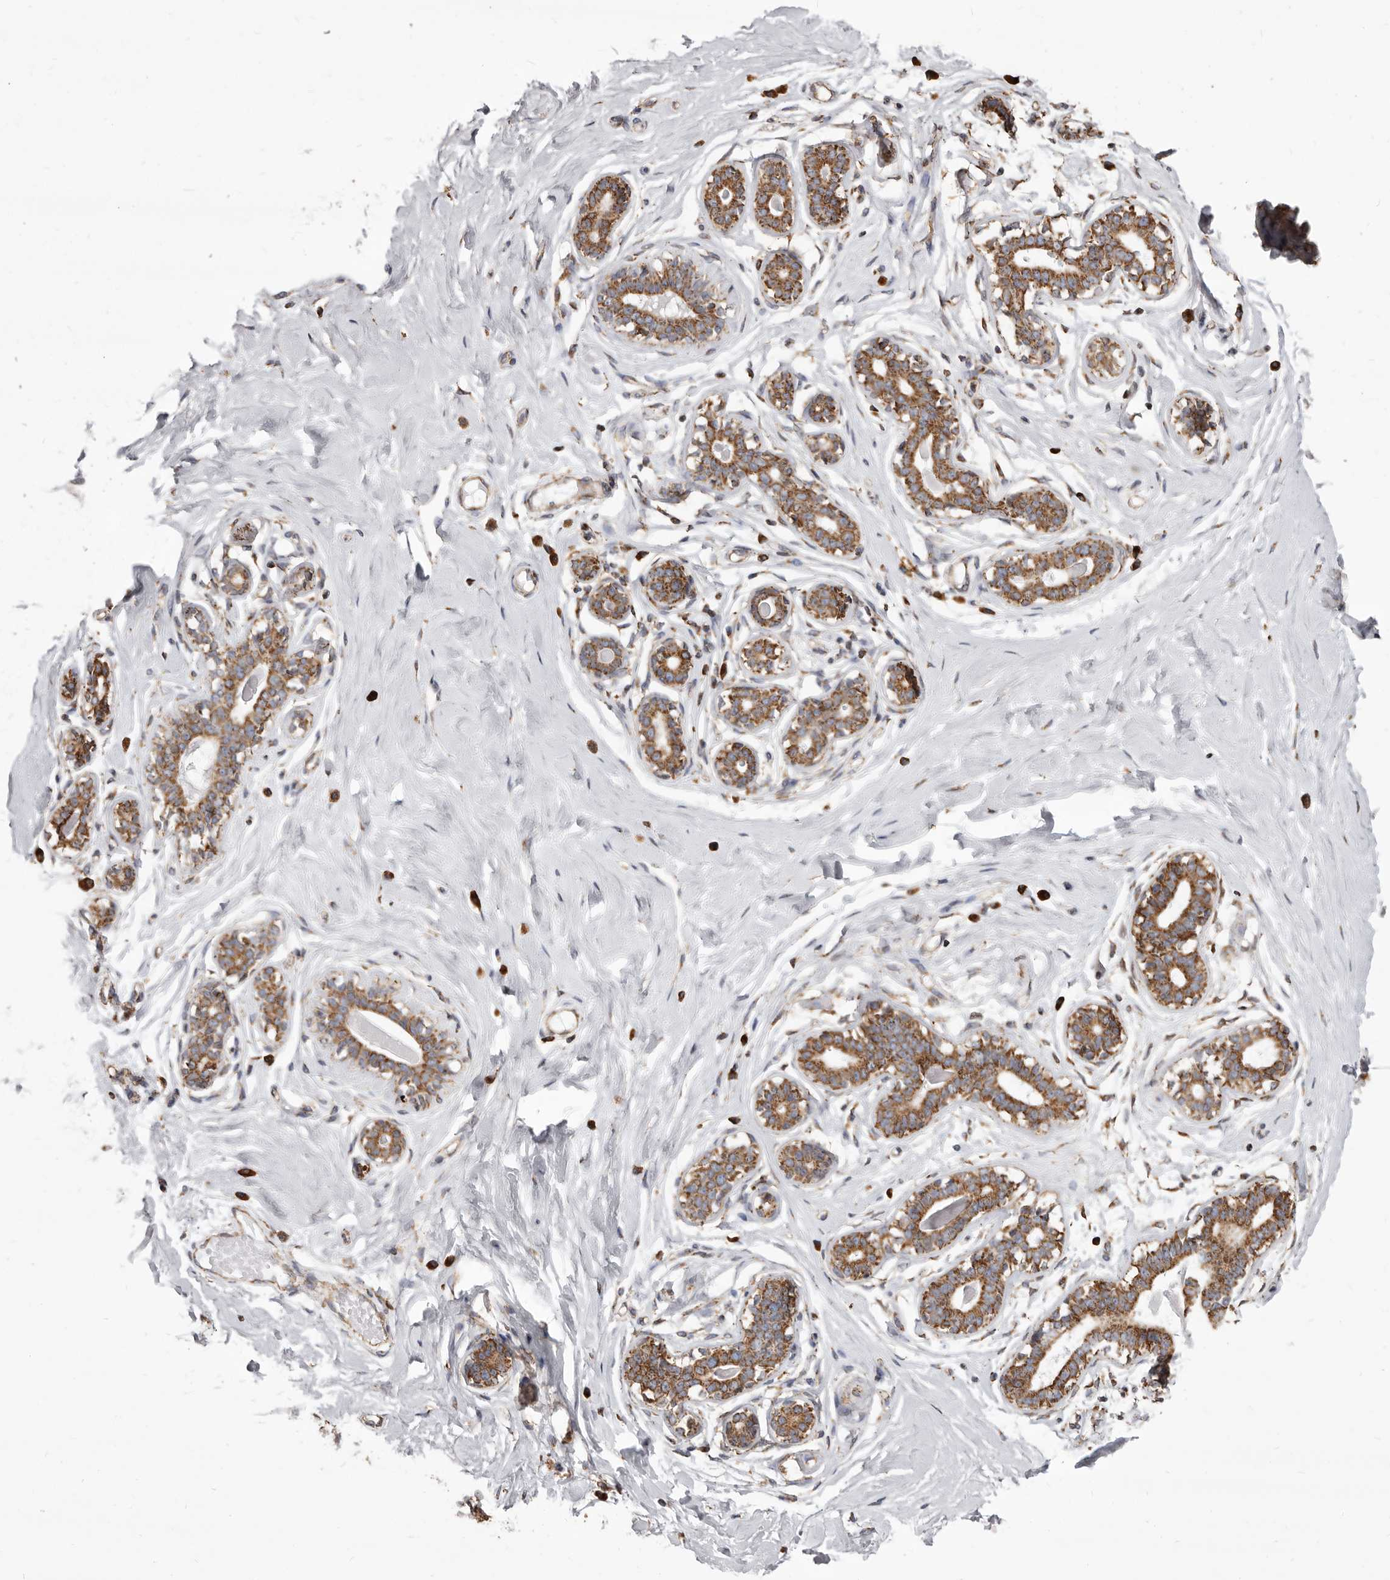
{"staining": {"intensity": "moderate", "quantity": ">75%", "location": "cytoplasmic/membranous"}, "tissue": "breast", "cell_type": "Adipocytes", "image_type": "normal", "snomed": [{"axis": "morphology", "description": "Normal tissue, NOS"}, {"axis": "morphology", "description": "Adenoma, NOS"}, {"axis": "topography", "description": "Breast"}], "caption": "Immunohistochemistry (DAB (3,3'-diaminobenzidine)) staining of normal human breast reveals moderate cytoplasmic/membranous protein expression in about >75% of adipocytes. (brown staining indicates protein expression, while blue staining denotes nuclei).", "gene": "CDK5RAP3", "patient": {"sex": "female", "age": 23}}